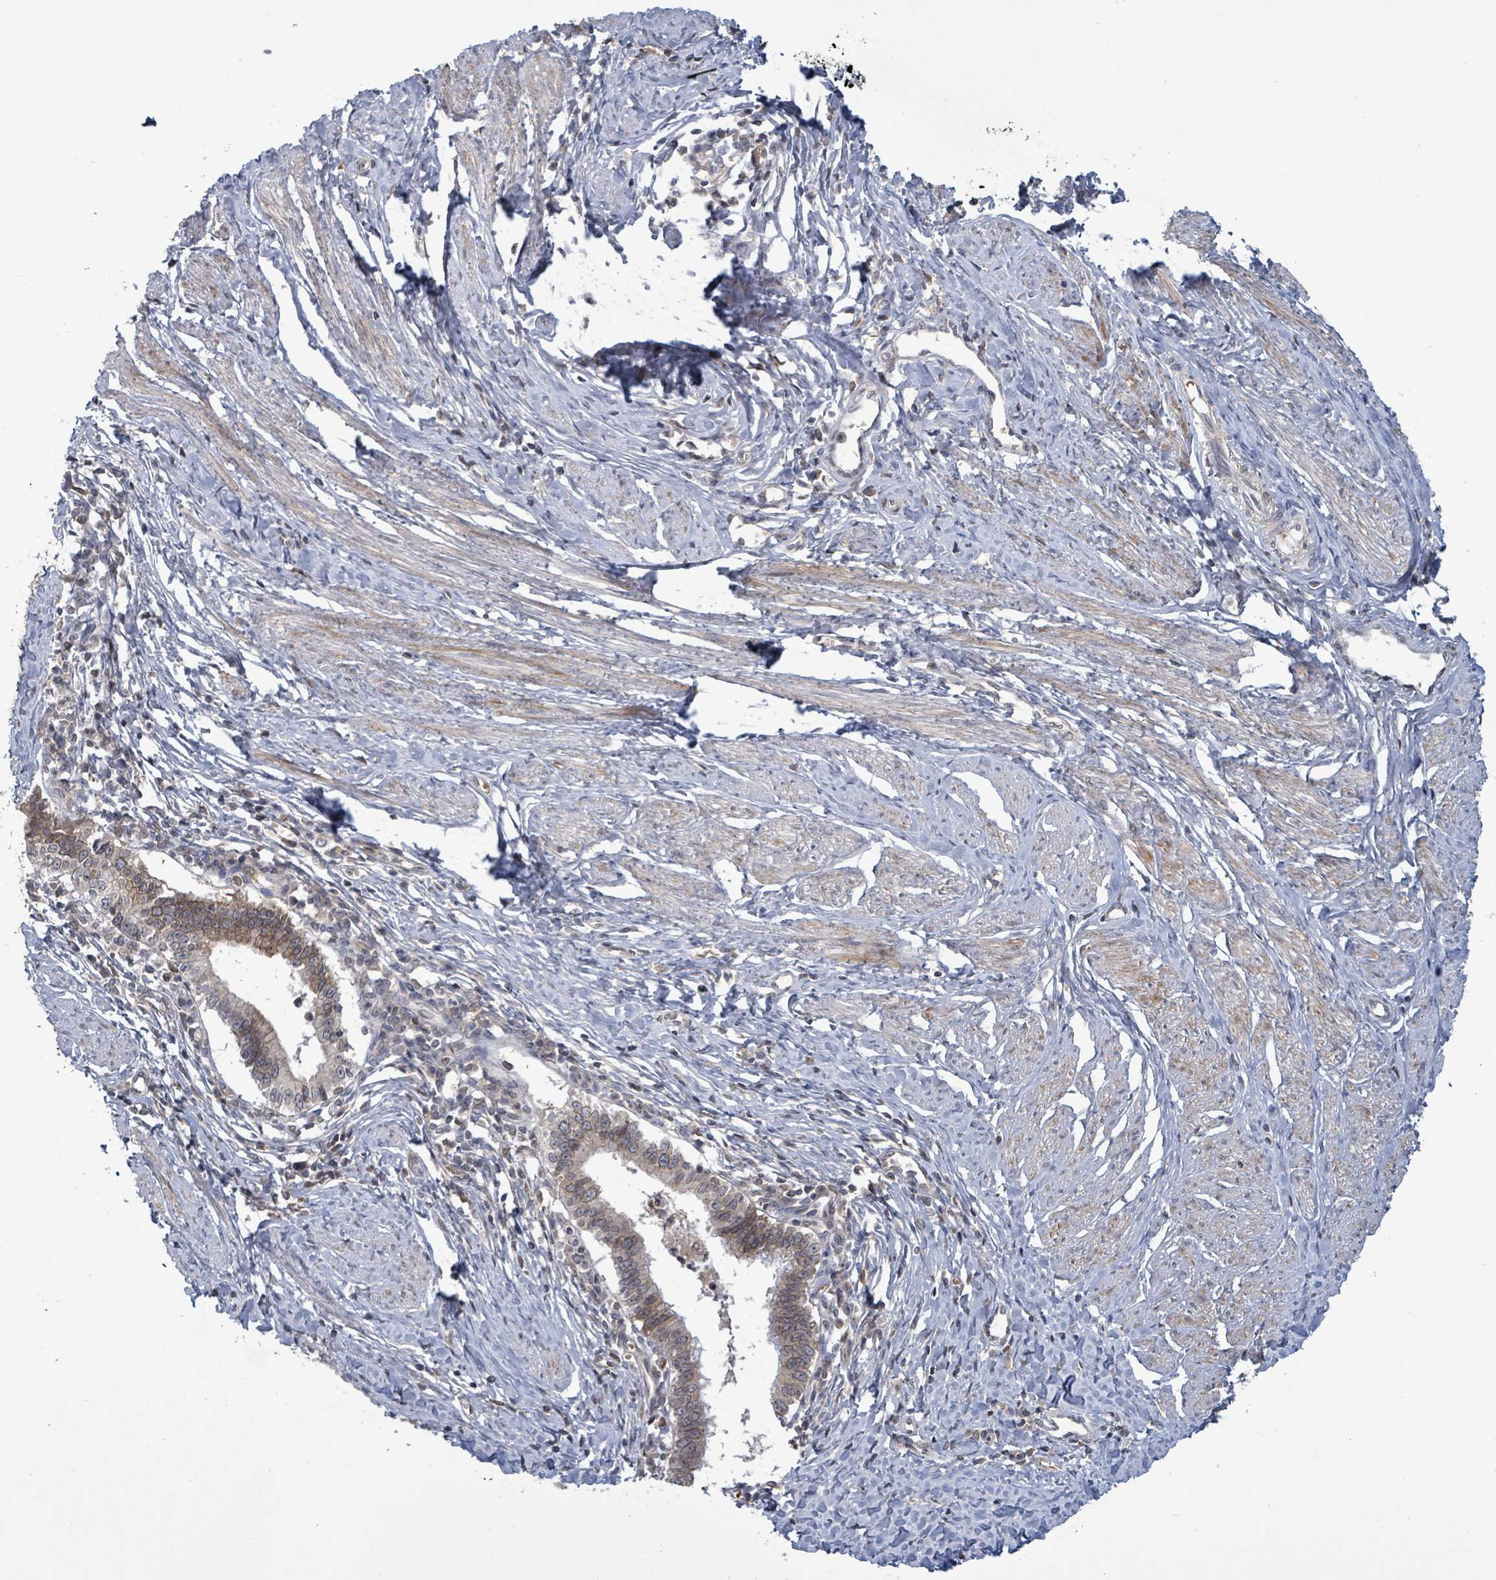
{"staining": {"intensity": "weak", "quantity": "<25%", "location": "cytoplasmic/membranous"}, "tissue": "cervical cancer", "cell_type": "Tumor cells", "image_type": "cancer", "snomed": [{"axis": "morphology", "description": "Adenocarcinoma, NOS"}, {"axis": "topography", "description": "Cervix"}], "caption": "Immunohistochemistry image of human cervical cancer (adenocarcinoma) stained for a protein (brown), which reveals no staining in tumor cells.", "gene": "GRM8", "patient": {"sex": "female", "age": 36}}